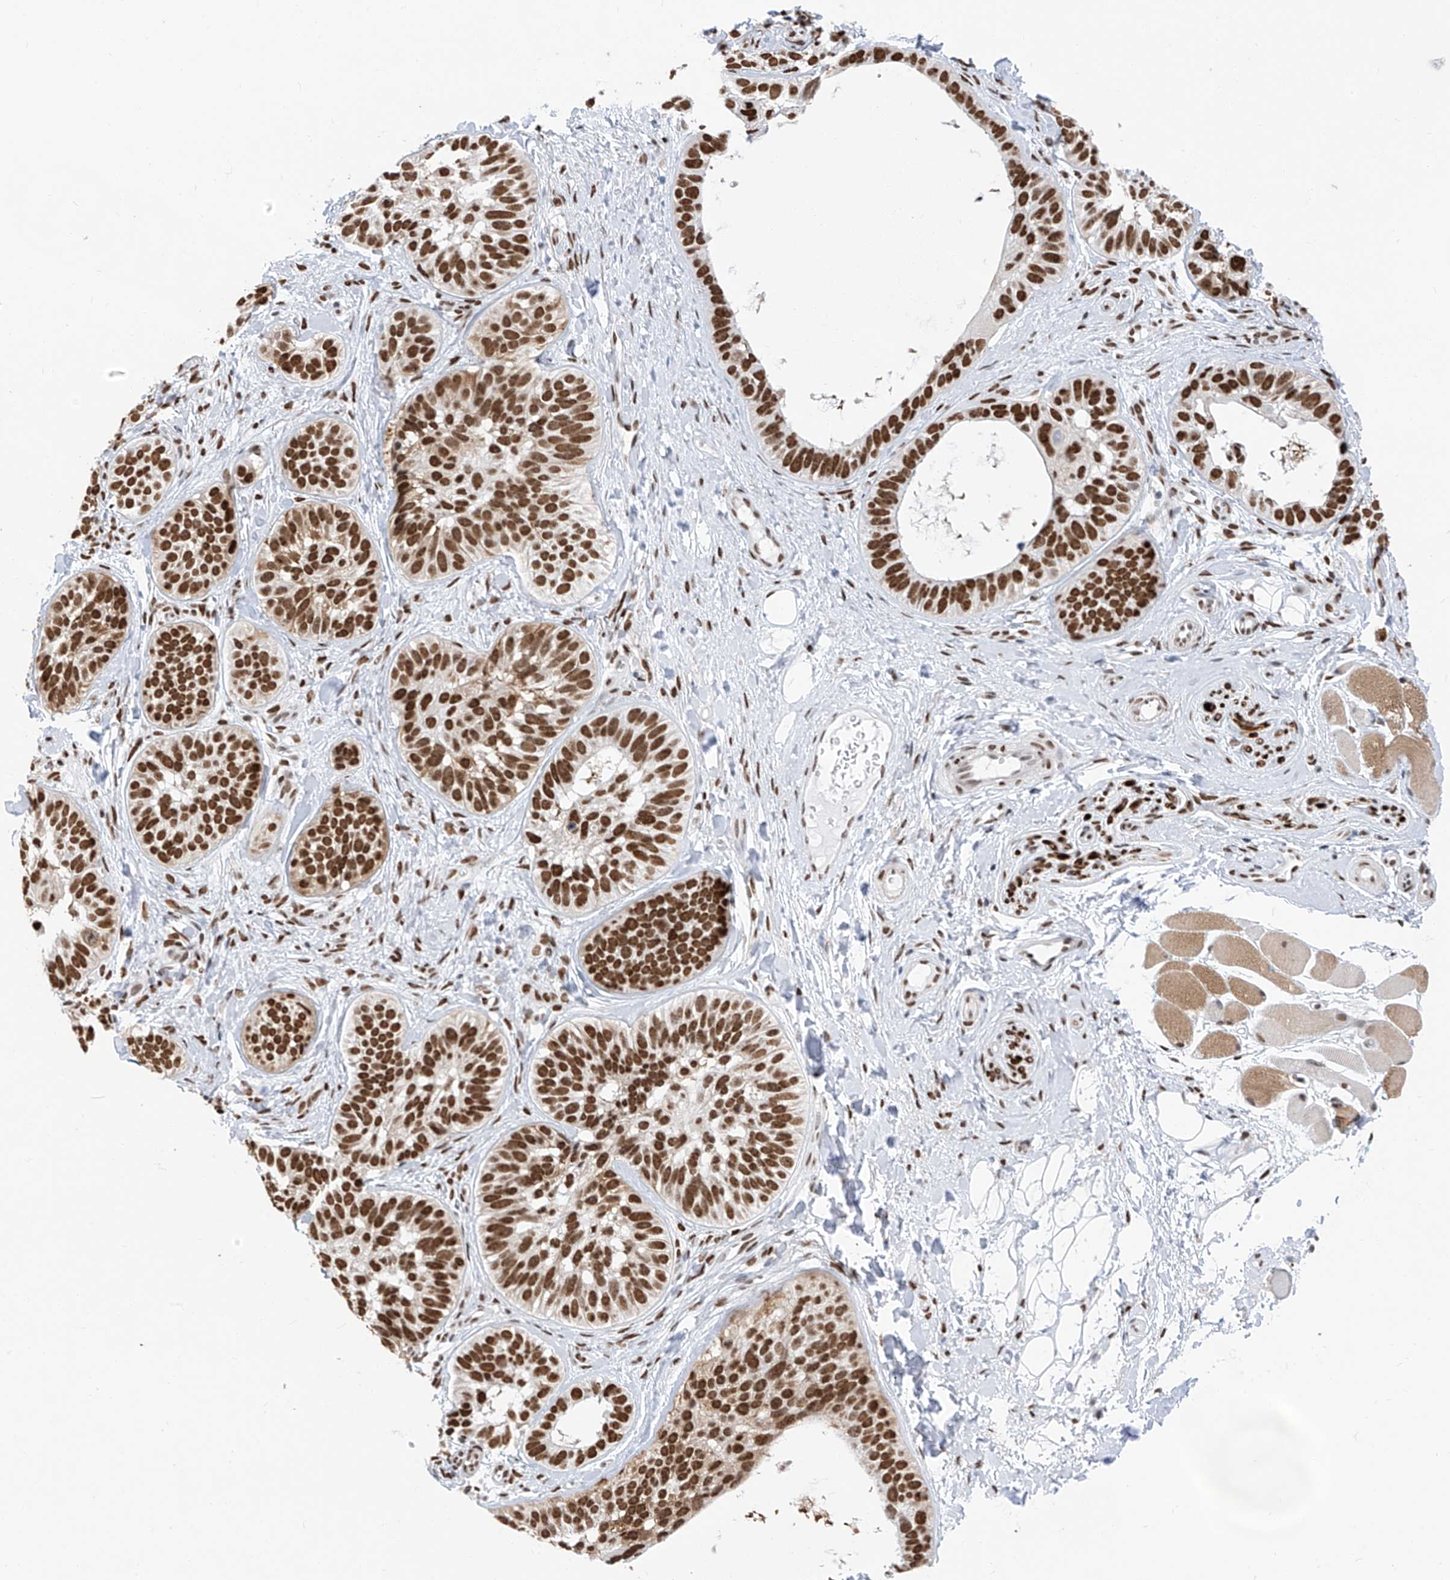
{"staining": {"intensity": "strong", "quantity": ">75%", "location": "nuclear"}, "tissue": "skin cancer", "cell_type": "Tumor cells", "image_type": "cancer", "snomed": [{"axis": "morphology", "description": "Basal cell carcinoma"}, {"axis": "topography", "description": "Skin"}], "caption": "A histopathology image showing strong nuclear staining in about >75% of tumor cells in skin cancer (basal cell carcinoma), as visualized by brown immunohistochemical staining.", "gene": "KHSRP", "patient": {"sex": "male", "age": 62}}